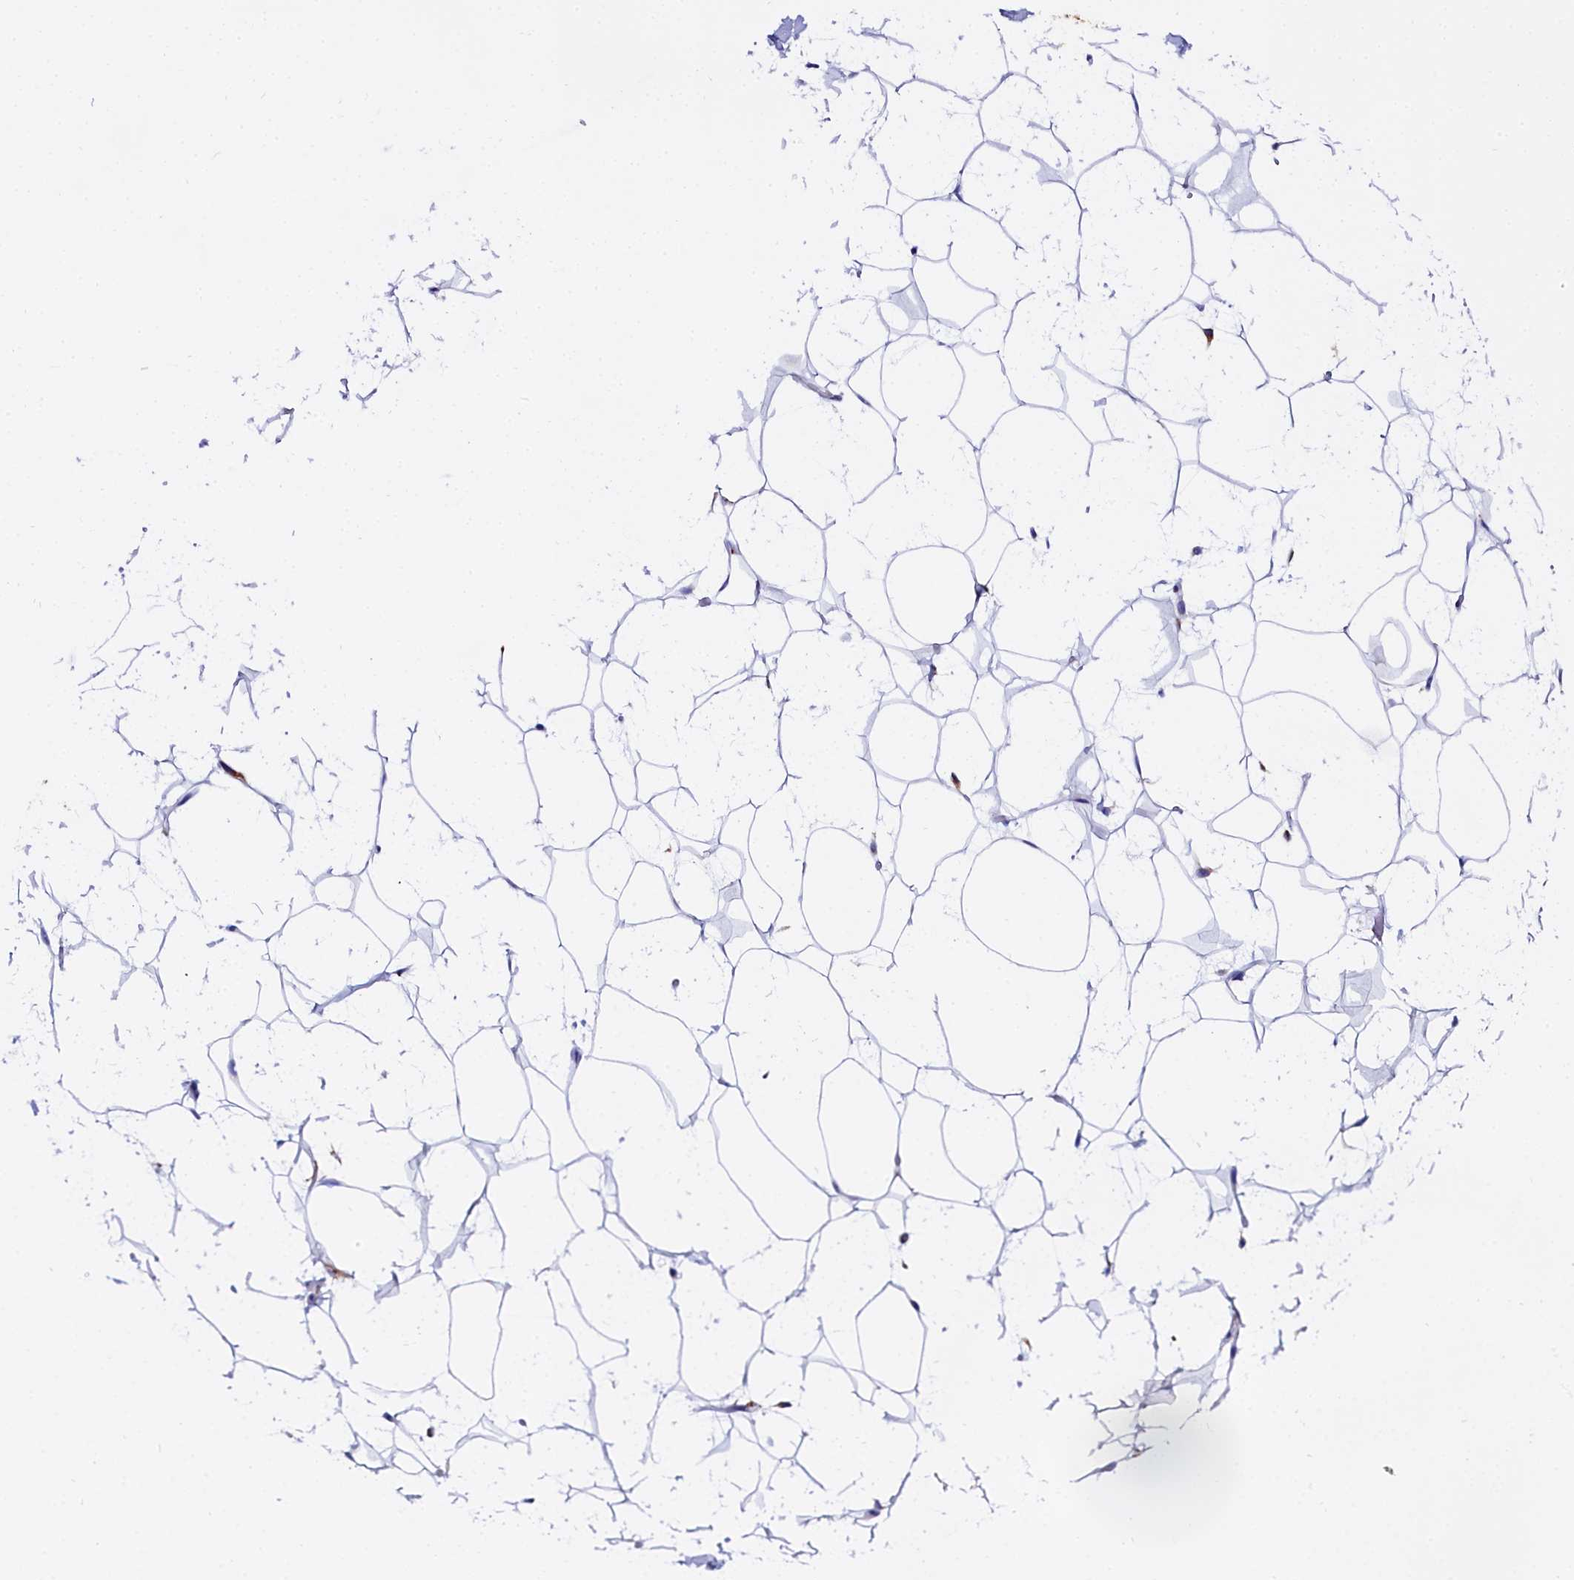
{"staining": {"intensity": "negative", "quantity": "none", "location": "none"}, "tissue": "adipose tissue", "cell_type": "Adipocytes", "image_type": "normal", "snomed": [{"axis": "morphology", "description": "Normal tissue, NOS"}, {"axis": "topography", "description": "Breast"}], "caption": "IHC micrograph of unremarkable human adipose tissue stained for a protein (brown), which exhibits no staining in adipocytes. (Brightfield microscopy of DAB immunohistochemistry (IHC) at high magnification).", "gene": "TXNDC5", "patient": {"sex": "female", "age": 26}}